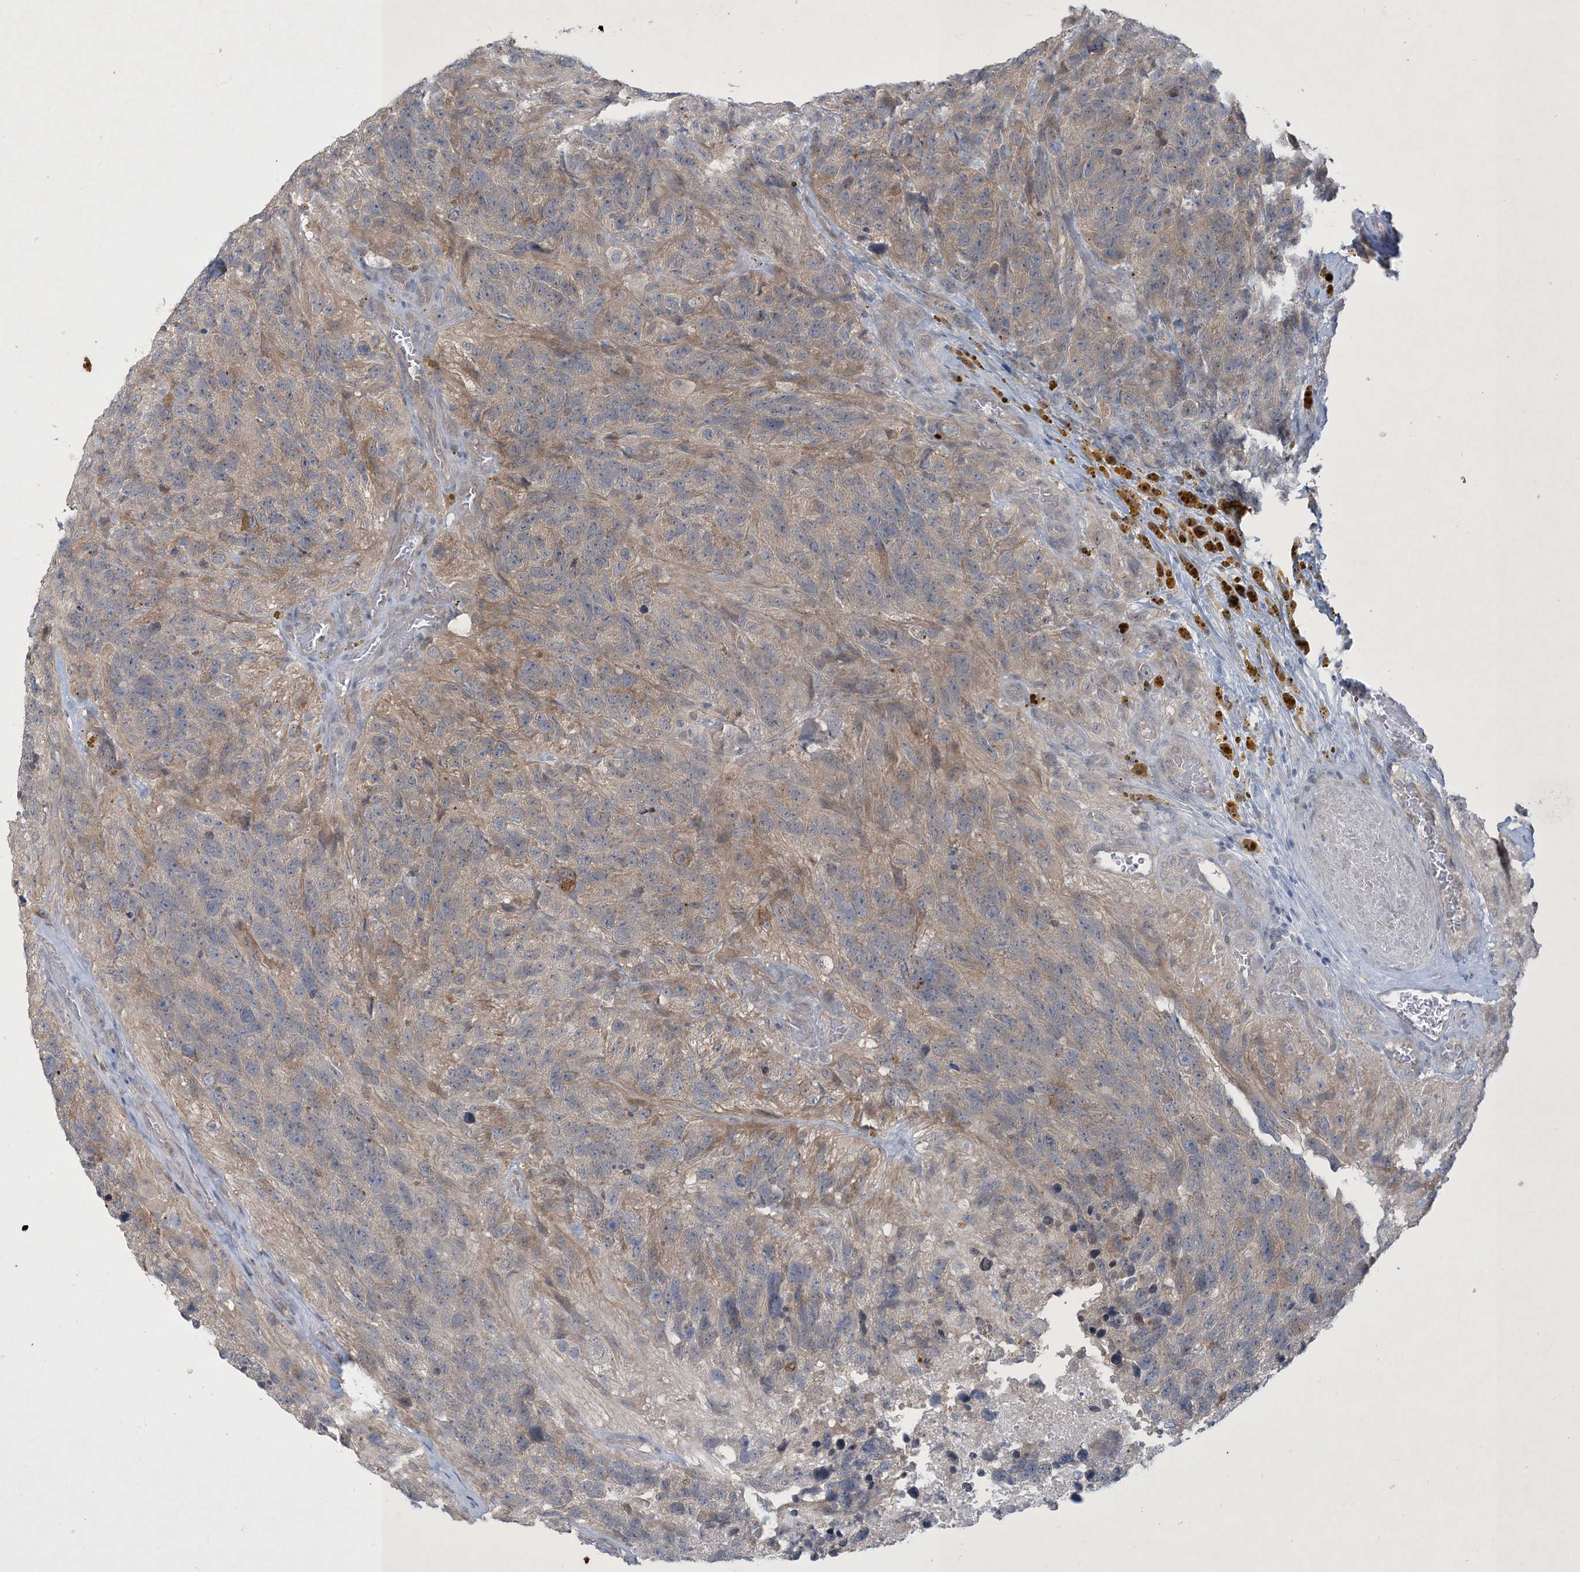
{"staining": {"intensity": "weak", "quantity": "<25%", "location": "cytoplasmic/membranous"}, "tissue": "glioma", "cell_type": "Tumor cells", "image_type": "cancer", "snomed": [{"axis": "morphology", "description": "Glioma, malignant, High grade"}, {"axis": "topography", "description": "Brain"}], "caption": "DAB (3,3'-diaminobenzidine) immunohistochemical staining of human glioma demonstrates no significant staining in tumor cells.", "gene": "CDS1", "patient": {"sex": "male", "age": 69}}